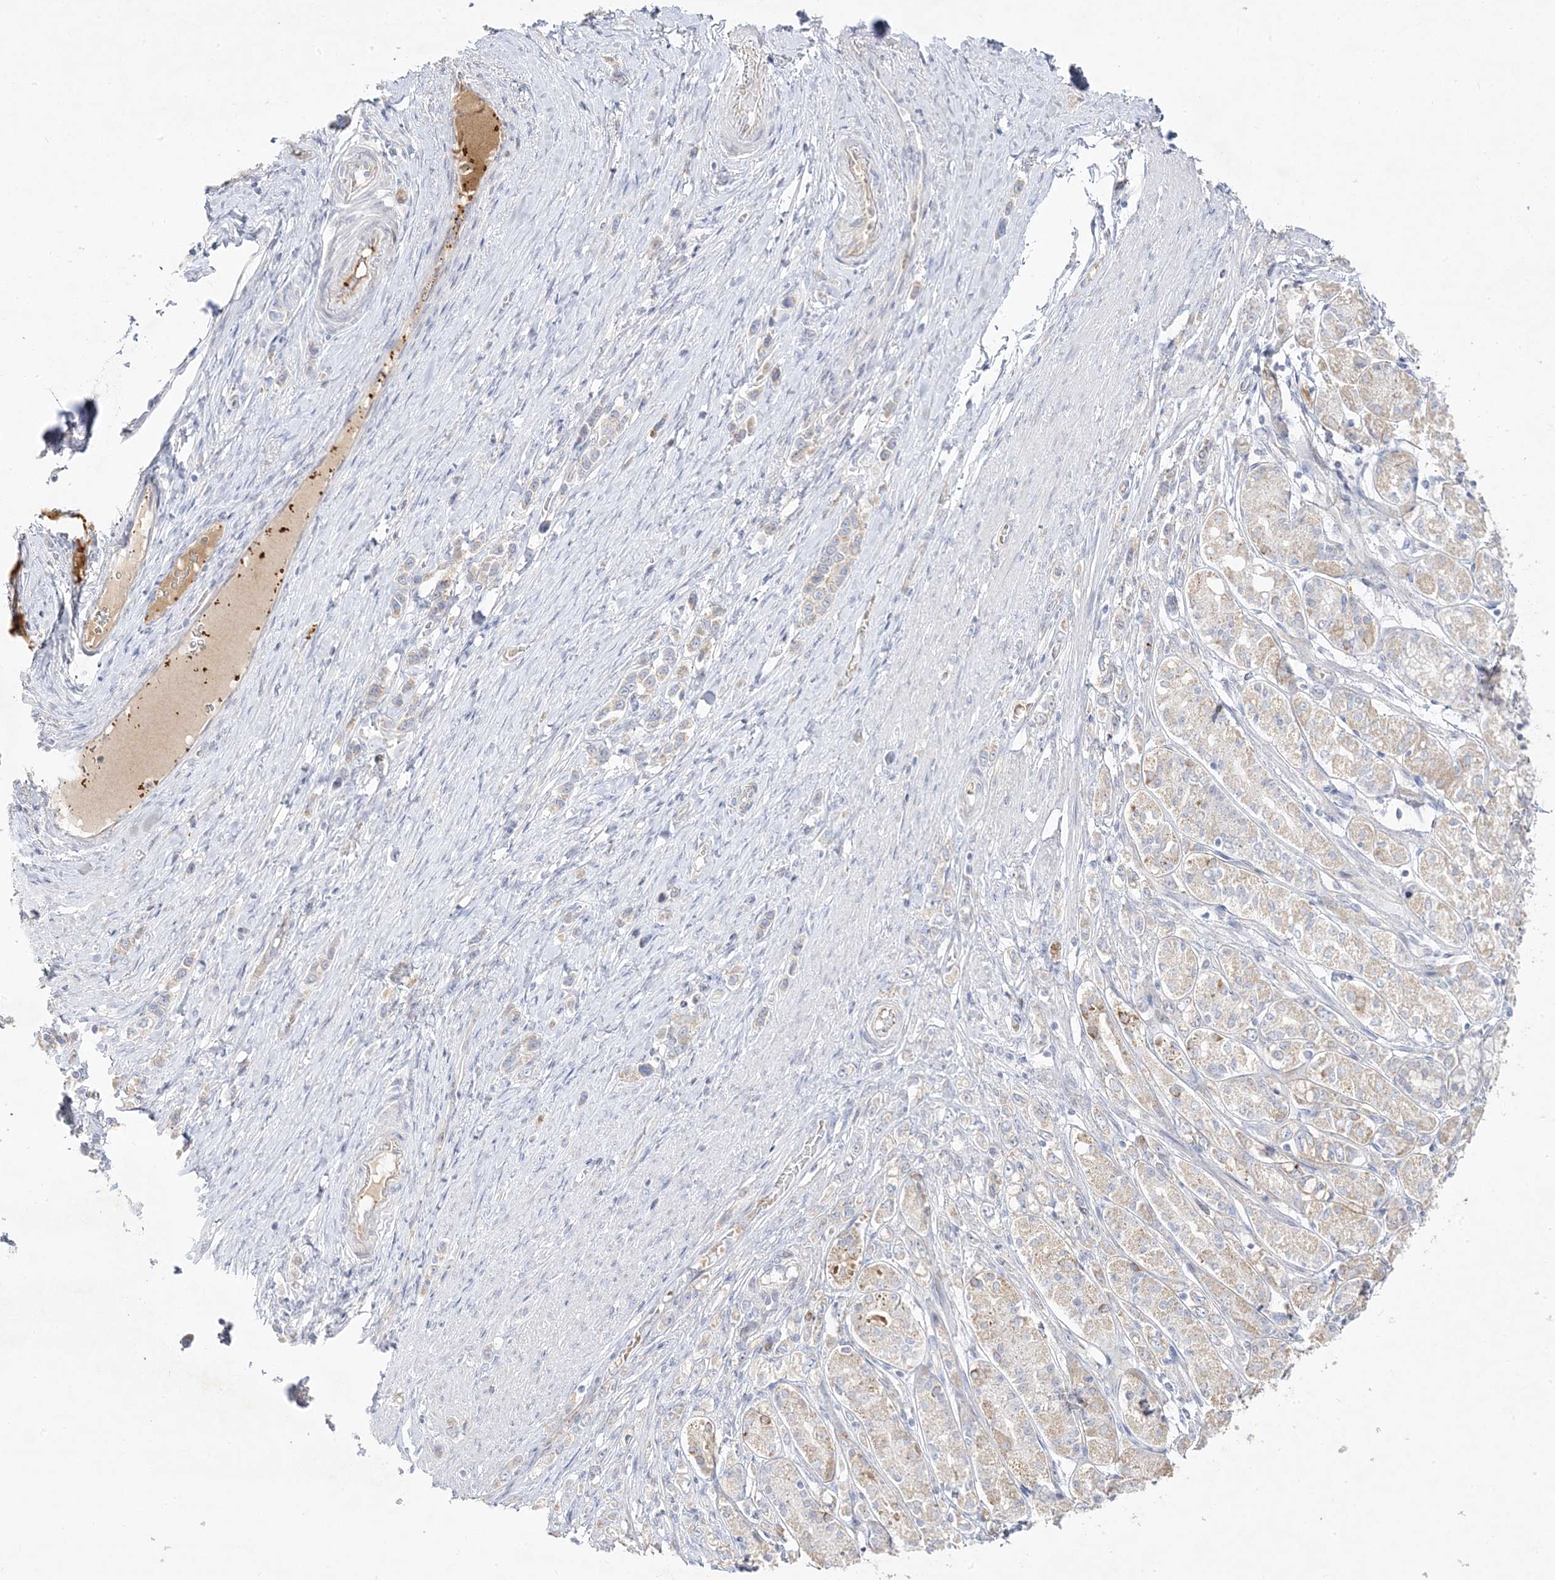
{"staining": {"intensity": "negative", "quantity": "none", "location": "none"}, "tissue": "stomach cancer", "cell_type": "Tumor cells", "image_type": "cancer", "snomed": [{"axis": "morphology", "description": "Adenocarcinoma, NOS"}, {"axis": "topography", "description": "Stomach"}], "caption": "Immunohistochemistry image of human stomach cancer stained for a protein (brown), which displays no positivity in tumor cells.", "gene": "TRANK1", "patient": {"sex": "female", "age": 65}}